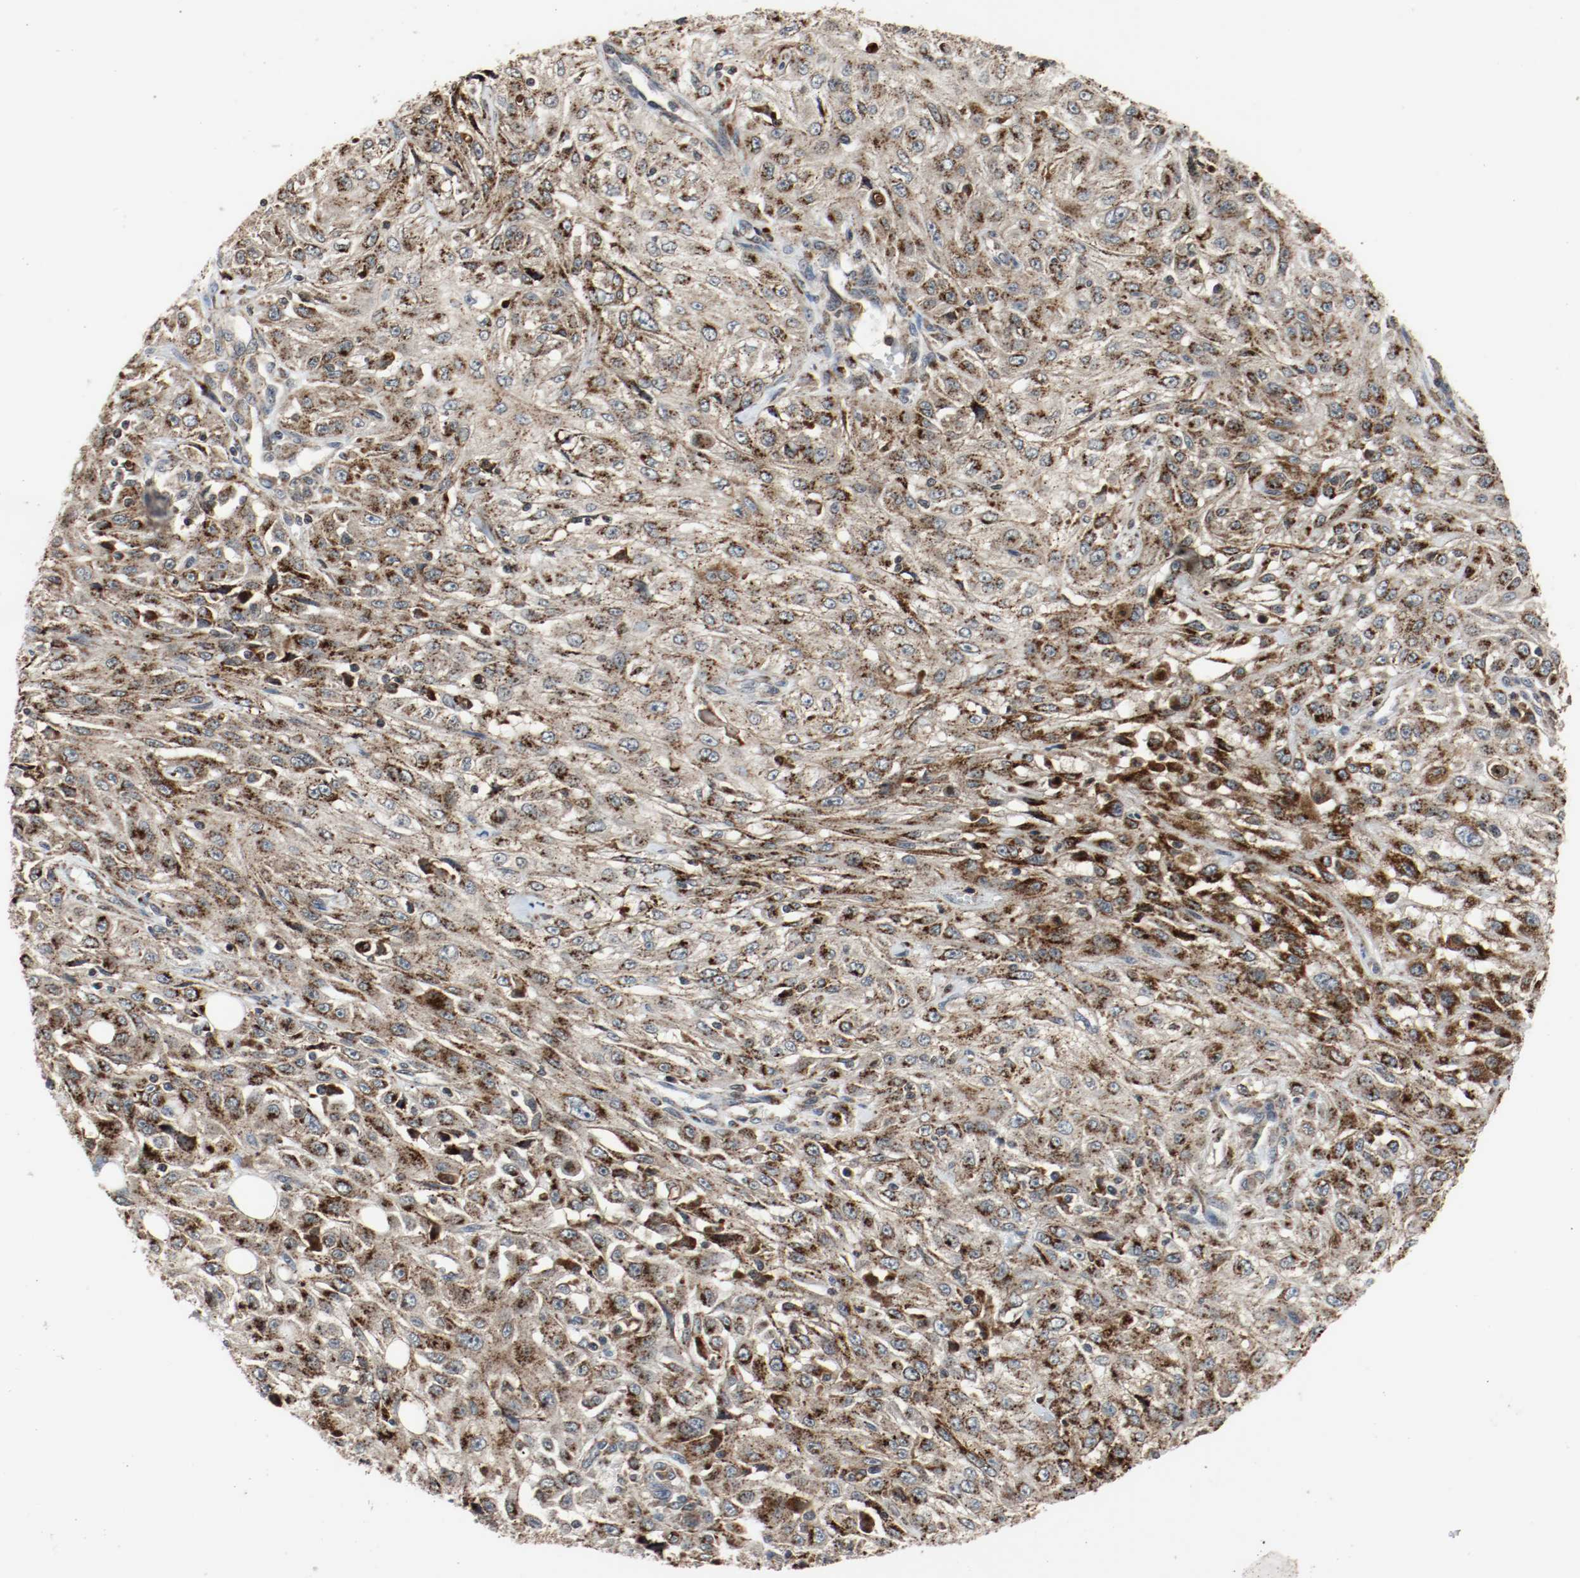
{"staining": {"intensity": "strong", "quantity": ">75%", "location": "cytoplasmic/membranous"}, "tissue": "skin cancer", "cell_type": "Tumor cells", "image_type": "cancer", "snomed": [{"axis": "morphology", "description": "Squamous cell carcinoma, NOS"}, {"axis": "topography", "description": "Skin"}], "caption": "Human skin cancer (squamous cell carcinoma) stained with a brown dye displays strong cytoplasmic/membranous positive positivity in approximately >75% of tumor cells.", "gene": "LAMP2", "patient": {"sex": "male", "age": 75}}